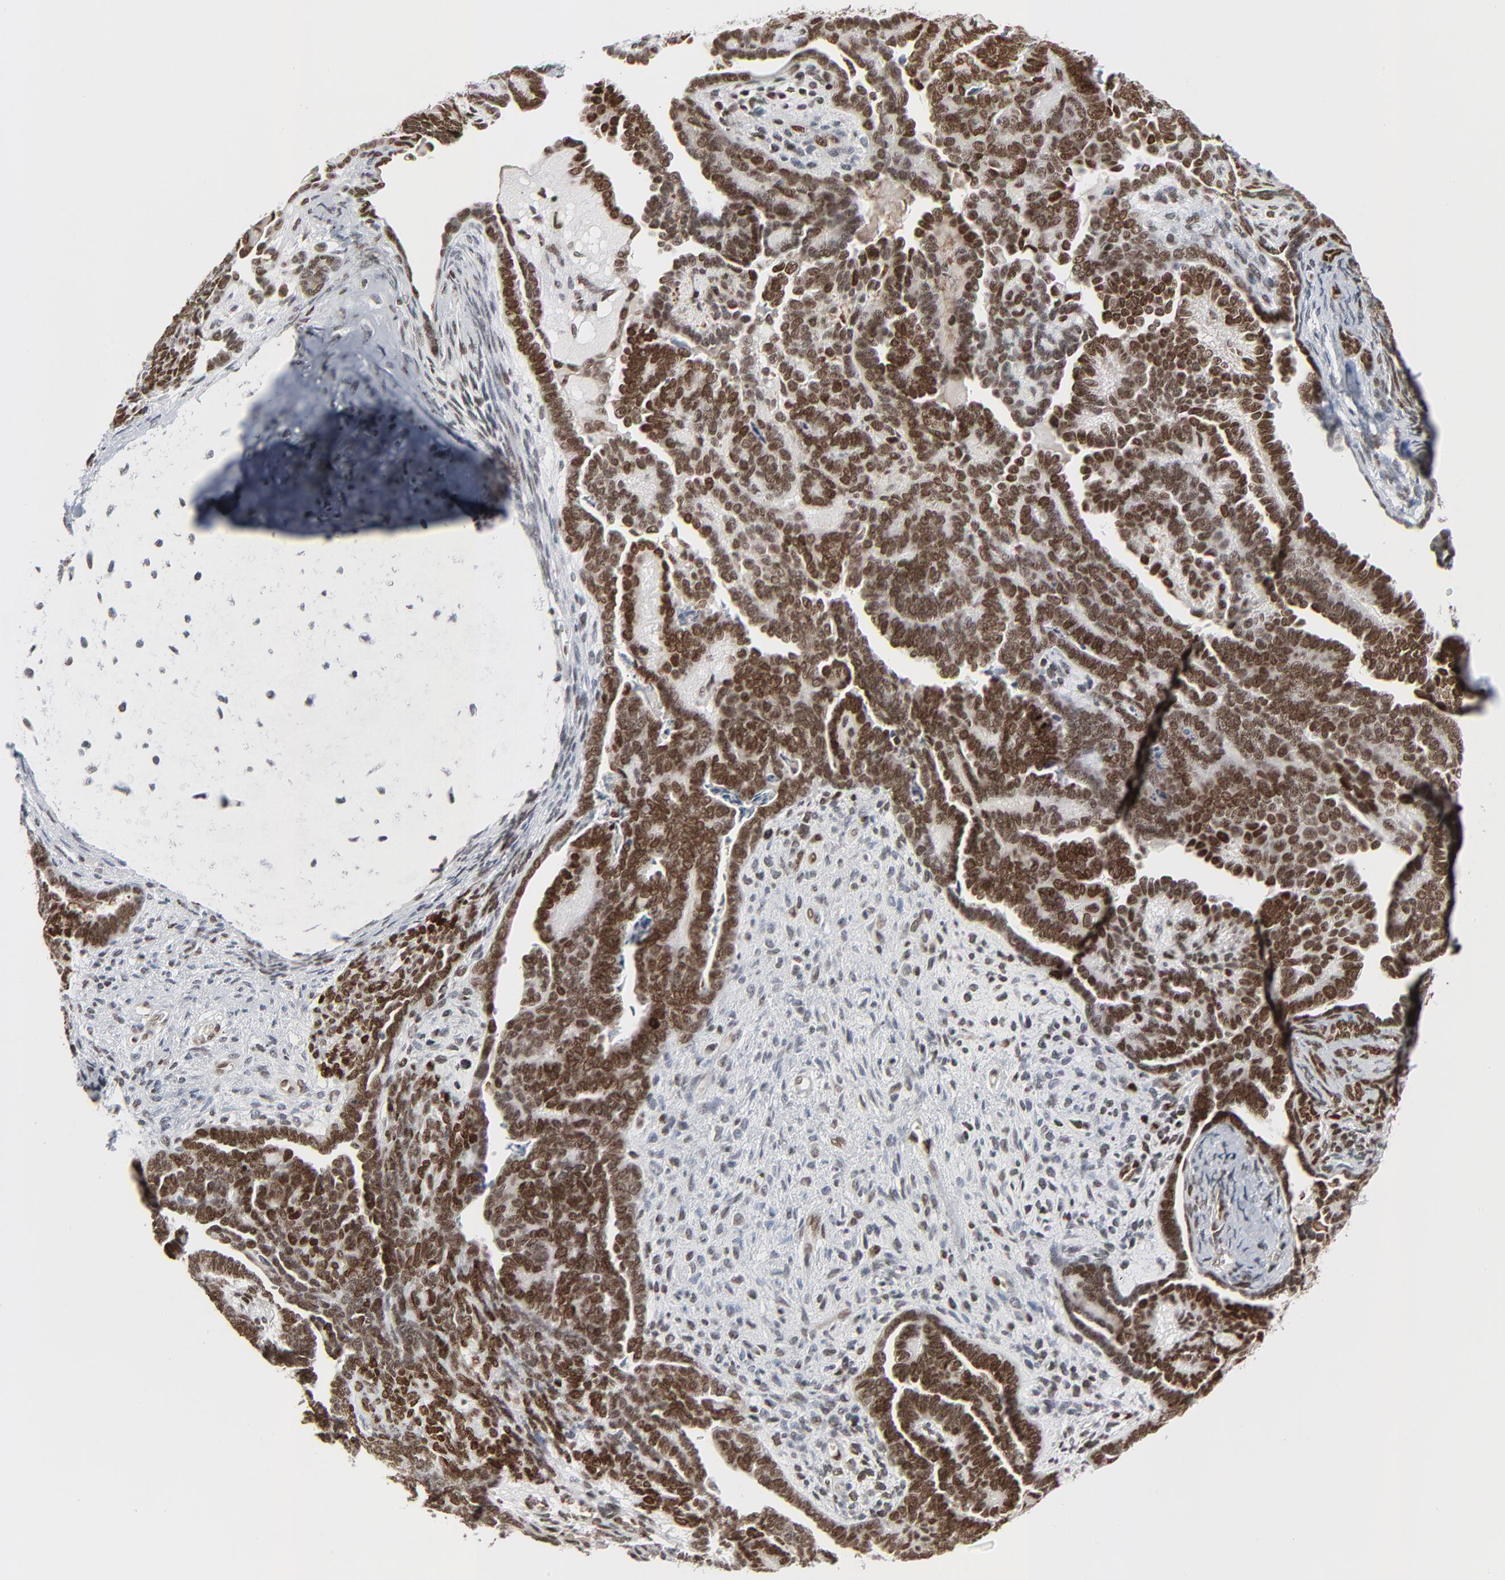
{"staining": {"intensity": "strong", "quantity": ">75%", "location": "nuclear"}, "tissue": "endometrial cancer", "cell_type": "Tumor cells", "image_type": "cancer", "snomed": [{"axis": "morphology", "description": "Neoplasm, malignant, NOS"}, {"axis": "topography", "description": "Endometrium"}], "caption": "There is high levels of strong nuclear expression in tumor cells of endometrial malignant neoplasm, as demonstrated by immunohistochemical staining (brown color).", "gene": "CUX1", "patient": {"sex": "female", "age": 74}}